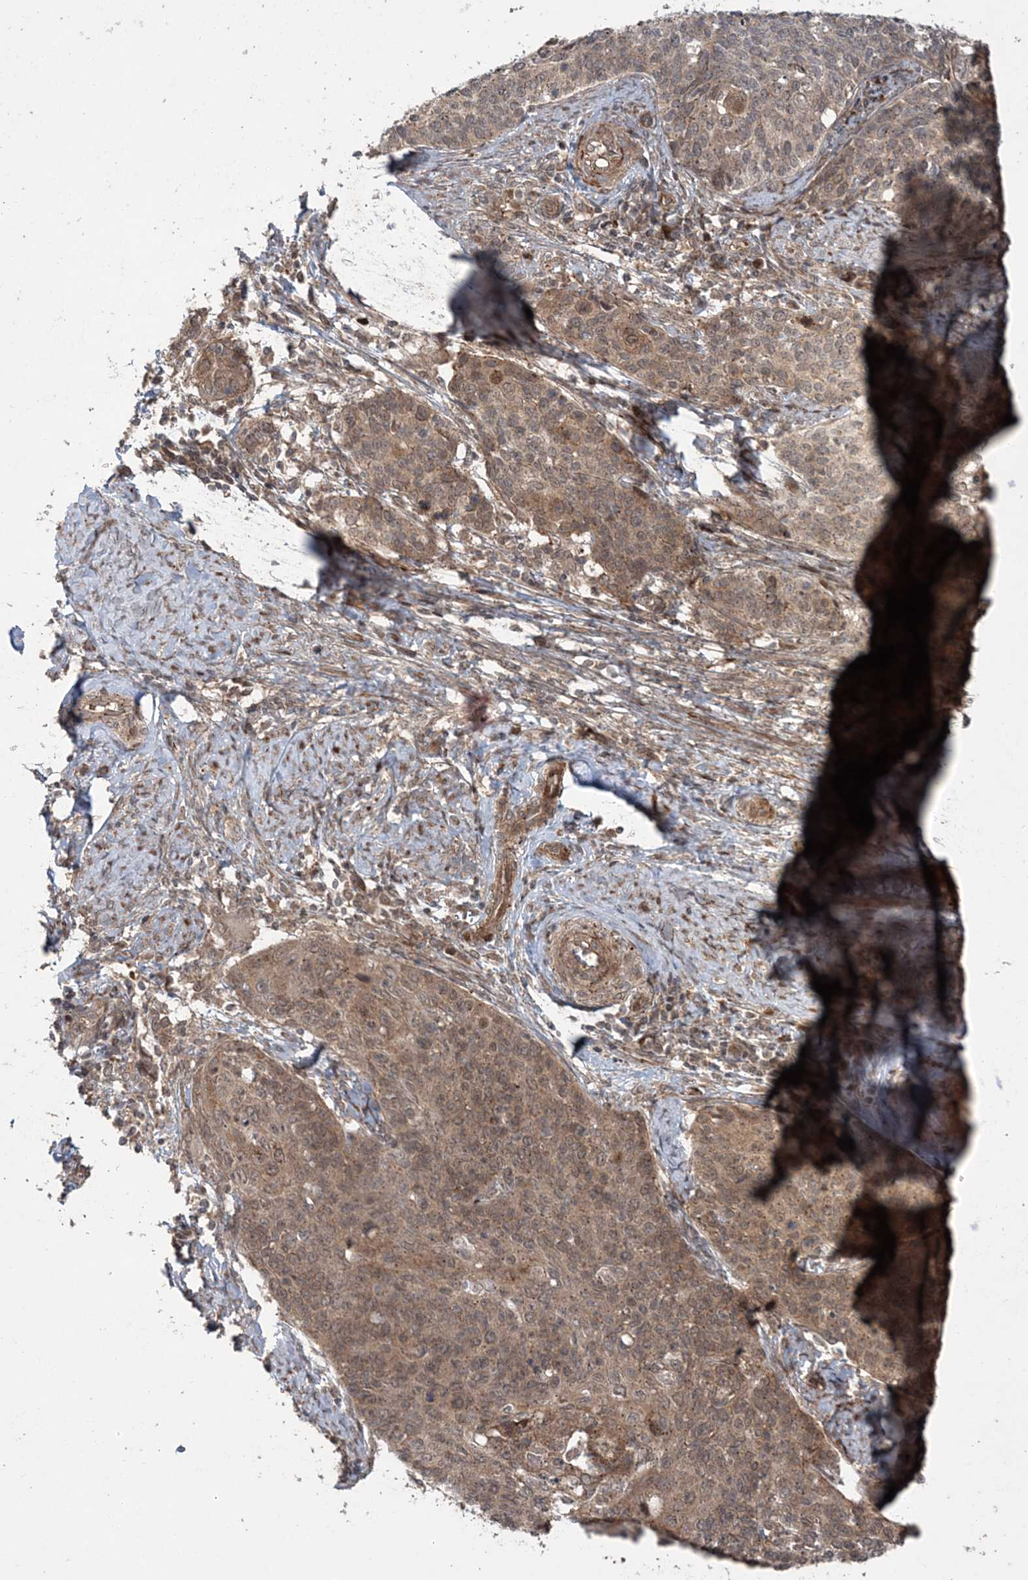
{"staining": {"intensity": "weak", "quantity": ">75%", "location": "cytoplasmic/membranous,nuclear"}, "tissue": "cervical cancer", "cell_type": "Tumor cells", "image_type": "cancer", "snomed": [{"axis": "morphology", "description": "Squamous cell carcinoma, NOS"}, {"axis": "topography", "description": "Cervix"}], "caption": "The image shows immunohistochemical staining of cervical squamous cell carcinoma. There is weak cytoplasmic/membranous and nuclear staining is appreciated in about >75% of tumor cells.", "gene": "UBTD2", "patient": {"sex": "female", "age": 39}}